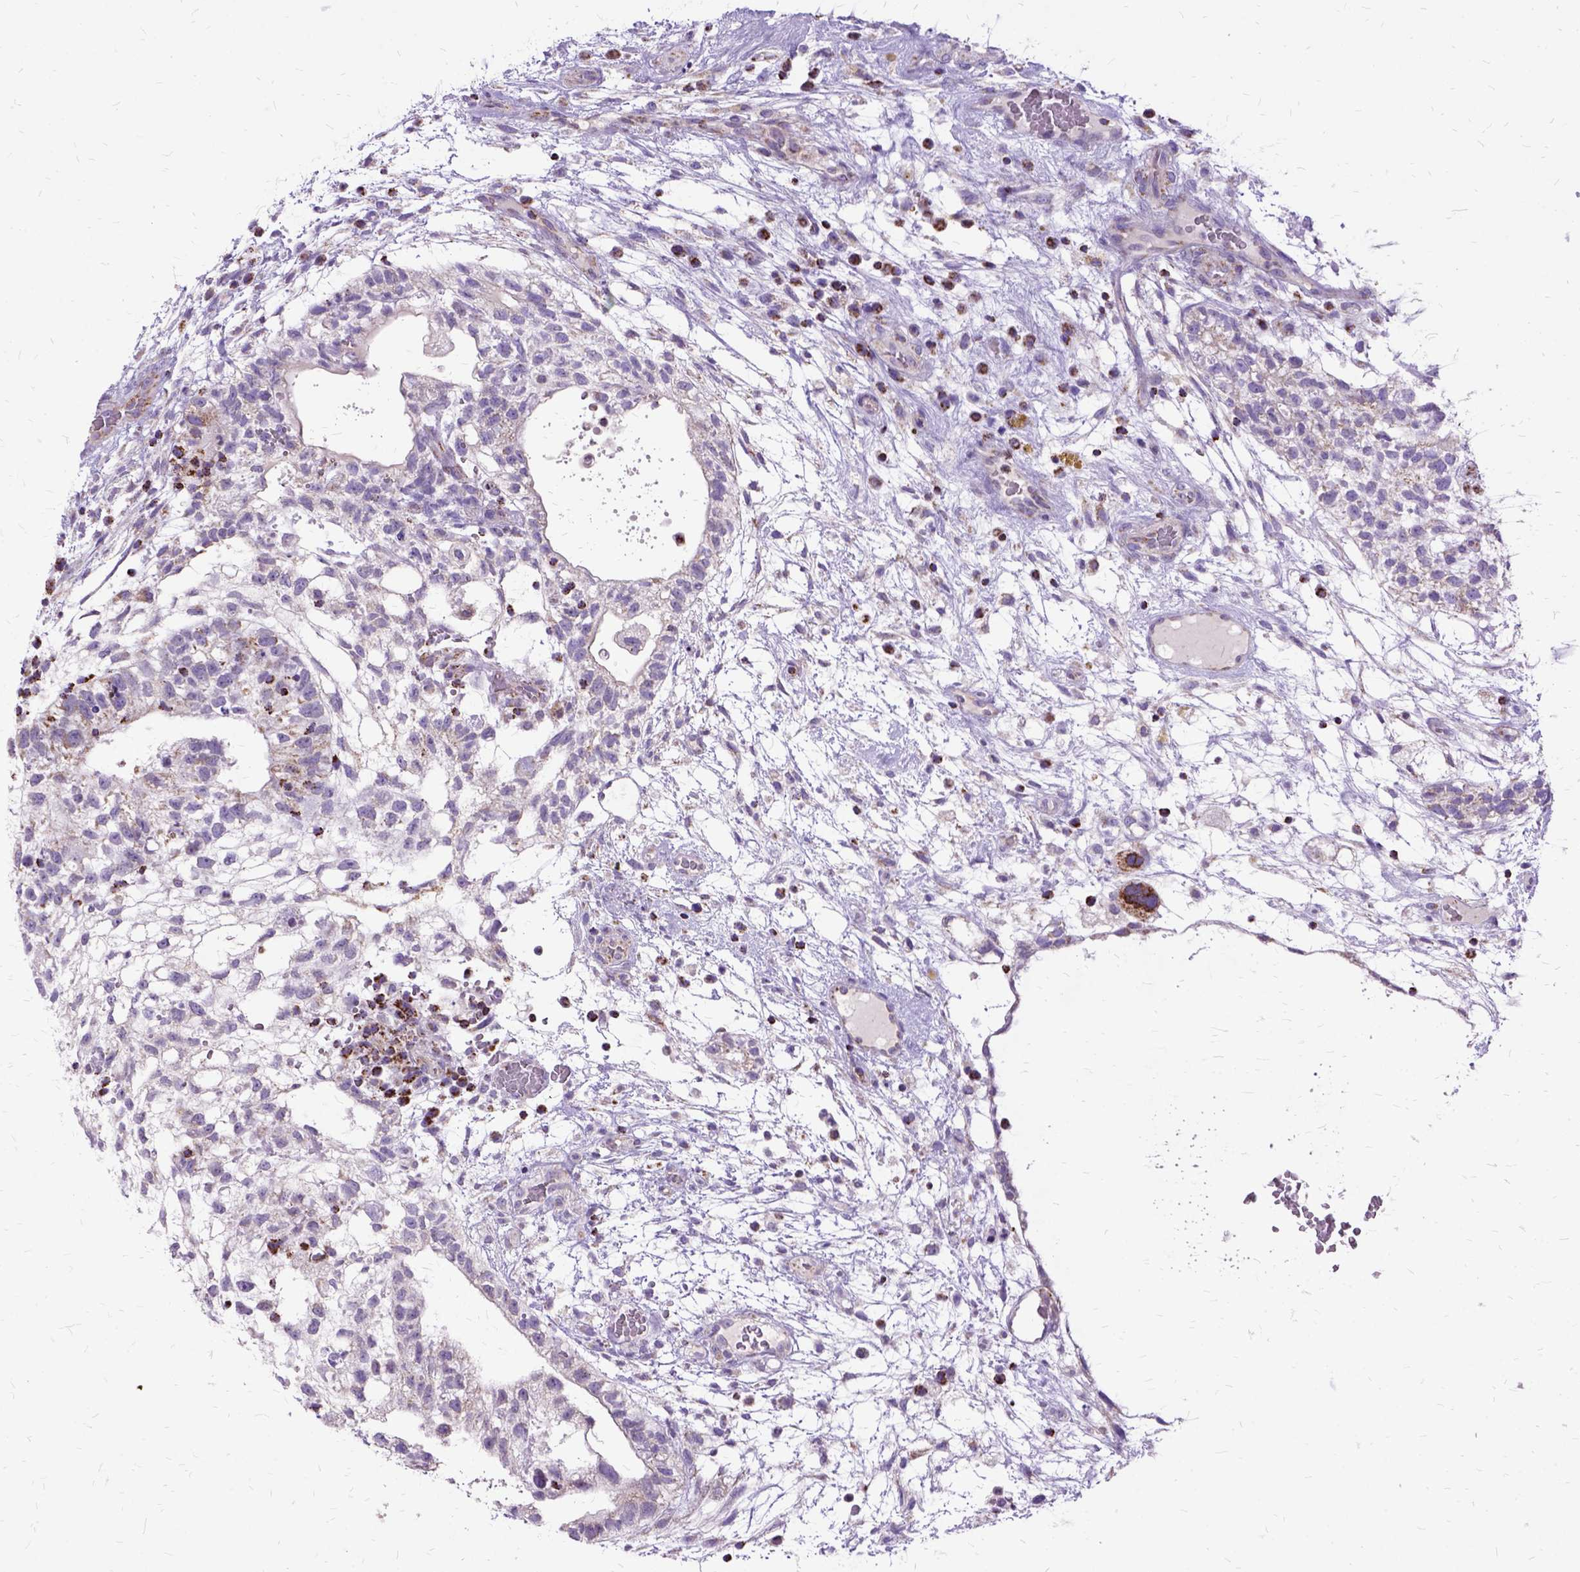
{"staining": {"intensity": "negative", "quantity": "none", "location": "none"}, "tissue": "testis cancer", "cell_type": "Tumor cells", "image_type": "cancer", "snomed": [{"axis": "morphology", "description": "Normal tissue, NOS"}, {"axis": "morphology", "description": "Carcinoma, Embryonal, NOS"}, {"axis": "topography", "description": "Testis"}], "caption": "An immunohistochemistry (IHC) histopathology image of testis embryonal carcinoma is shown. There is no staining in tumor cells of testis embryonal carcinoma. Brightfield microscopy of IHC stained with DAB (brown) and hematoxylin (blue), captured at high magnification.", "gene": "OXCT1", "patient": {"sex": "male", "age": 32}}